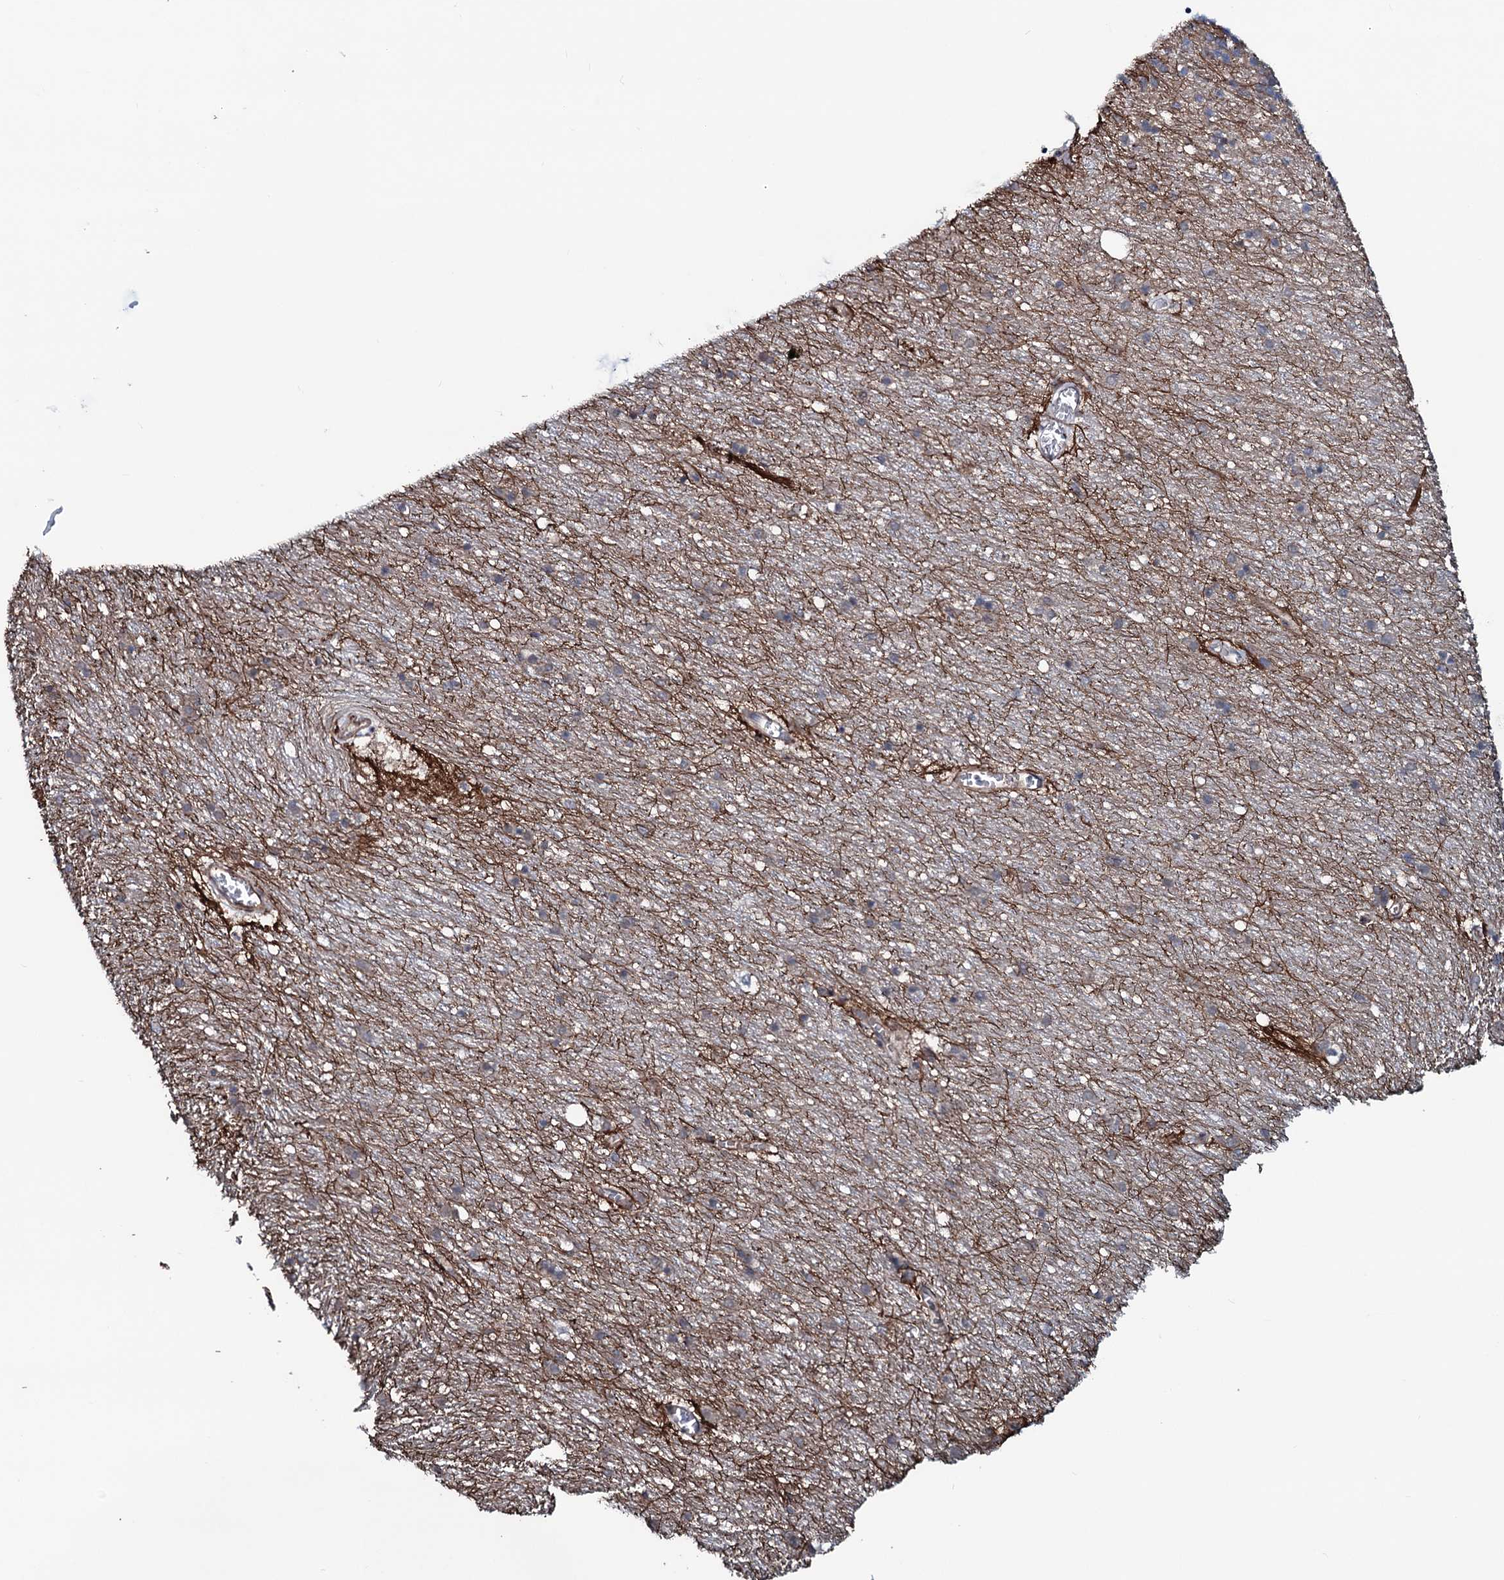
{"staining": {"intensity": "moderate", "quantity": "<25%", "location": "cytoplasmic/membranous"}, "tissue": "cerebellum", "cell_type": "Cells in granular layer", "image_type": "normal", "snomed": [{"axis": "morphology", "description": "Normal tissue, NOS"}, {"axis": "topography", "description": "Cerebellum"}], "caption": "This photomicrograph reveals unremarkable cerebellum stained with immunohistochemistry (IHC) to label a protein in brown. The cytoplasmic/membranous of cells in granular layer show moderate positivity for the protein. Nuclei are counter-stained blue.", "gene": "OGFOD2", "patient": {"sex": "male", "age": 54}}